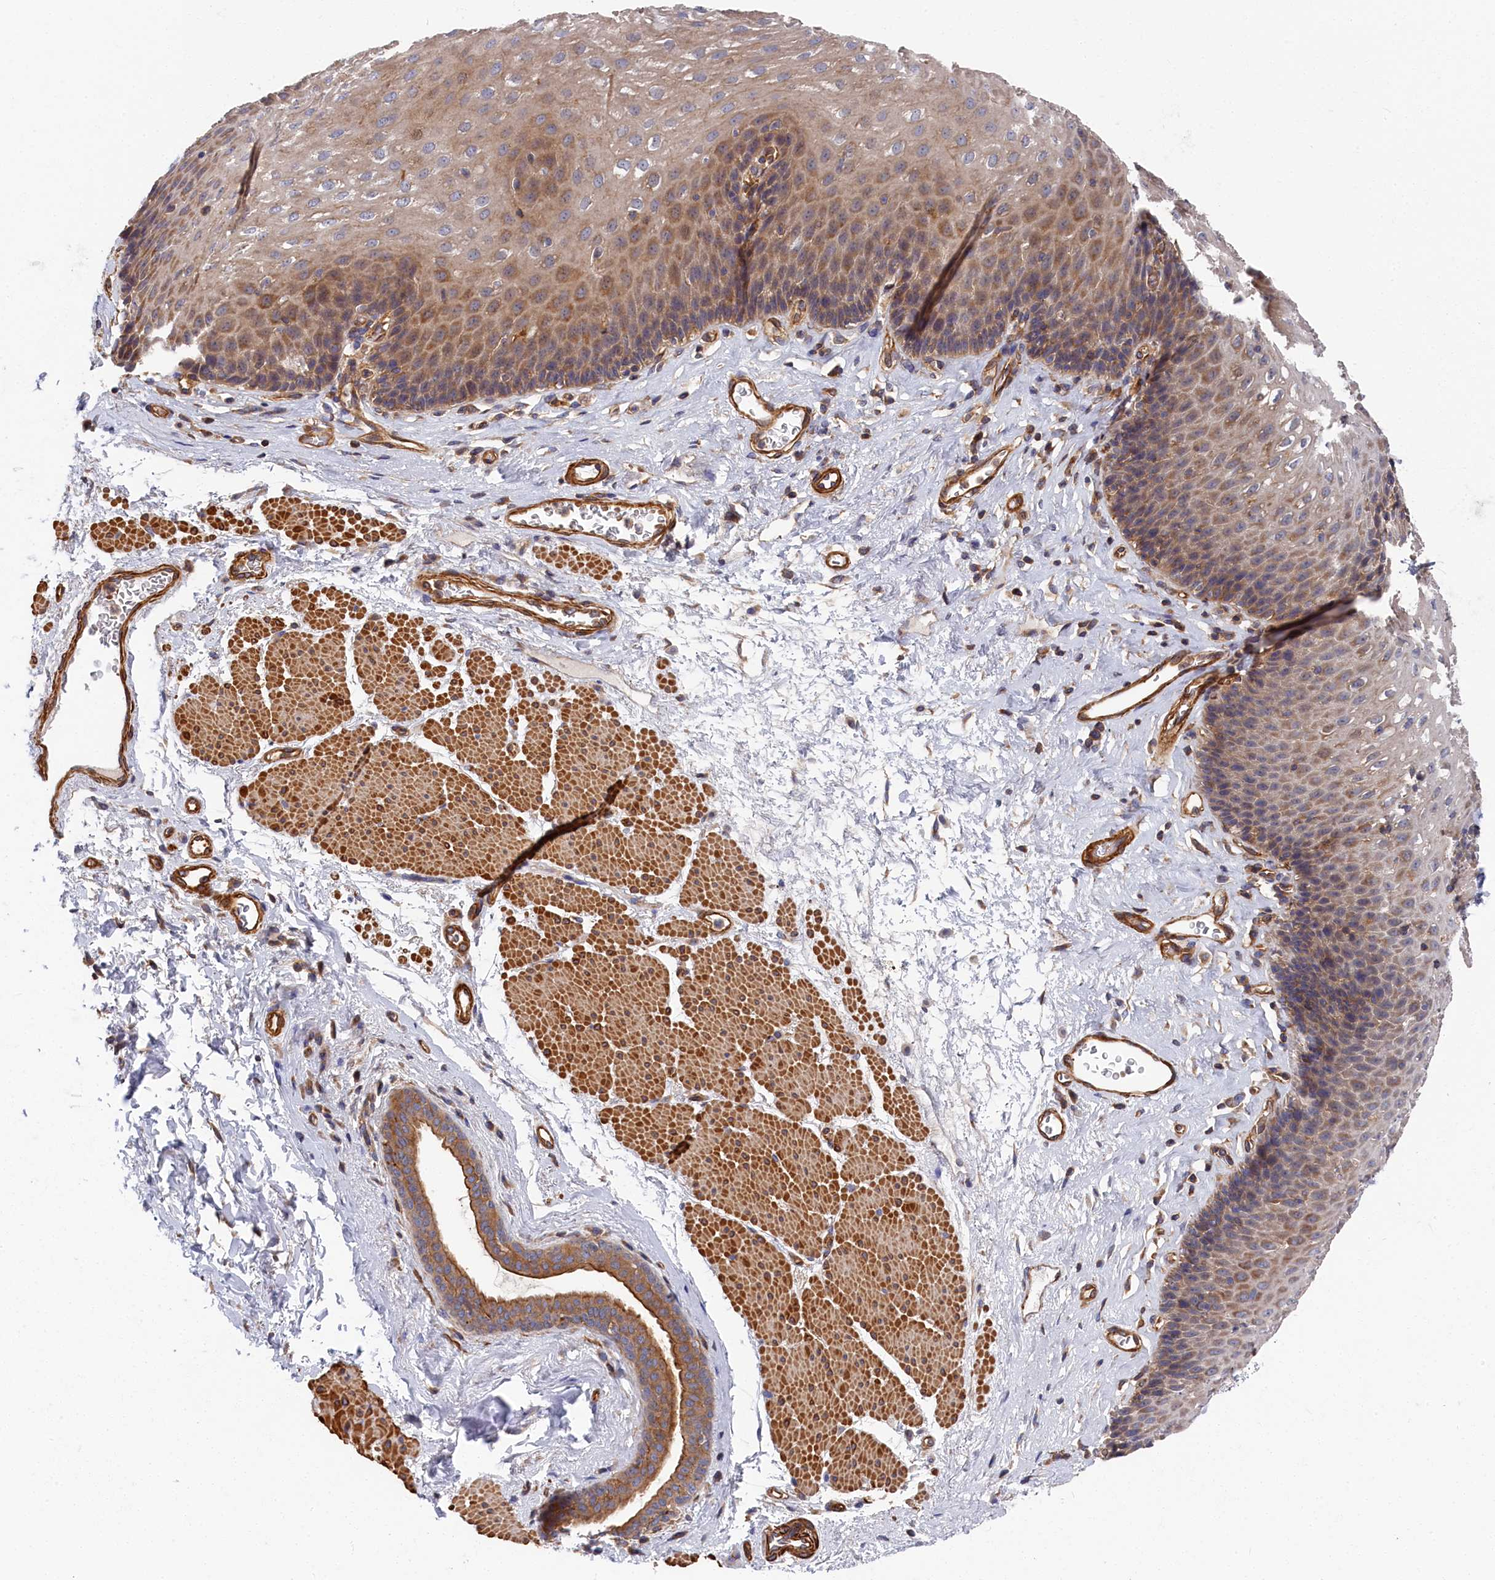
{"staining": {"intensity": "moderate", "quantity": "25%-75%", "location": "cytoplasmic/membranous"}, "tissue": "esophagus", "cell_type": "Squamous epithelial cells", "image_type": "normal", "snomed": [{"axis": "morphology", "description": "Normal tissue, NOS"}, {"axis": "topography", "description": "Esophagus"}], "caption": "High-power microscopy captured an immunohistochemistry histopathology image of normal esophagus, revealing moderate cytoplasmic/membranous expression in approximately 25%-75% of squamous epithelial cells. Nuclei are stained in blue.", "gene": "LDHD", "patient": {"sex": "female", "age": 66}}